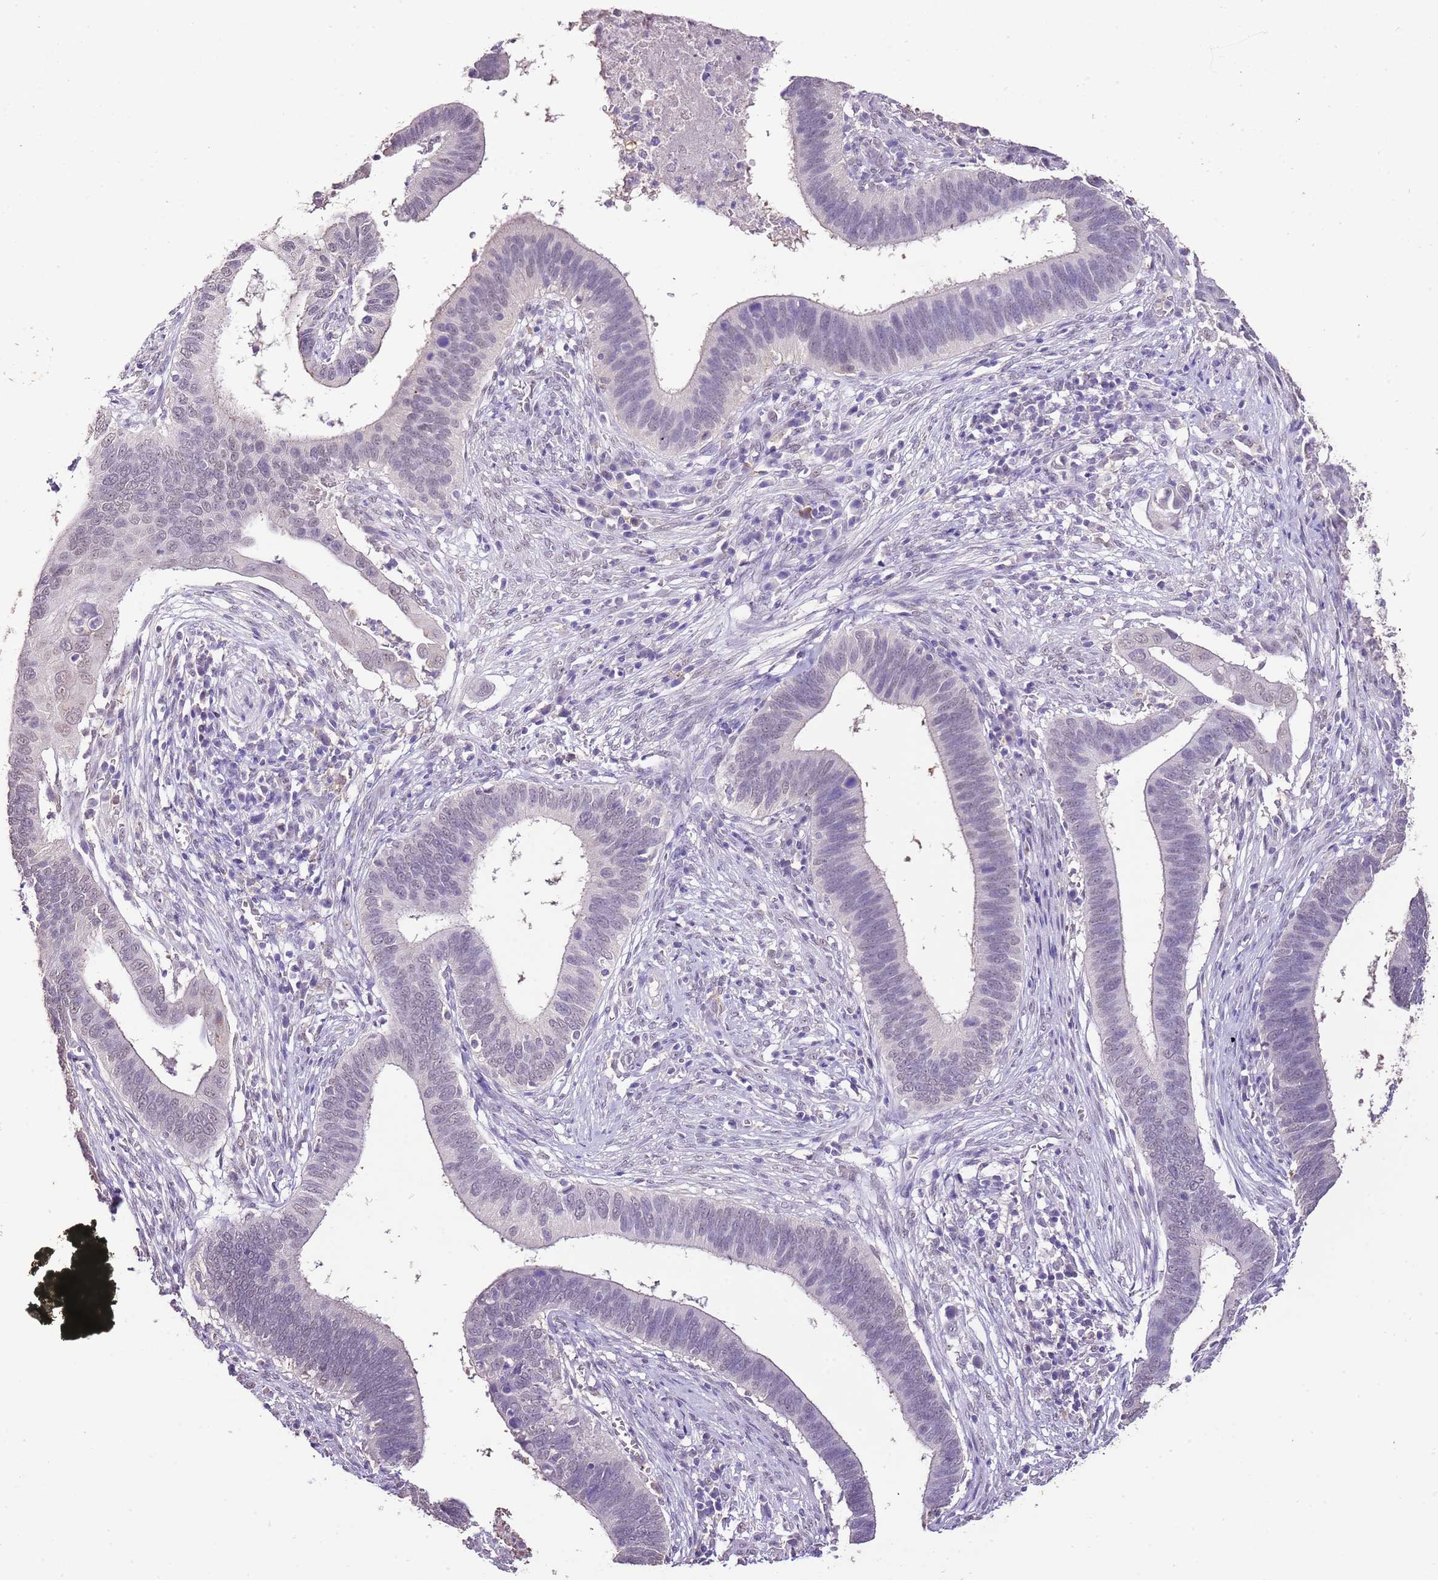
{"staining": {"intensity": "weak", "quantity": "<25%", "location": "nuclear"}, "tissue": "cervical cancer", "cell_type": "Tumor cells", "image_type": "cancer", "snomed": [{"axis": "morphology", "description": "Adenocarcinoma, NOS"}, {"axis": "topography", "description": "Cervix"}], "caption": "The micrograph exhibits no staining of tumor cells in cervical cancer.", "gene": "IZUMO4", "patient": {"sex": "female", "age": 42}}